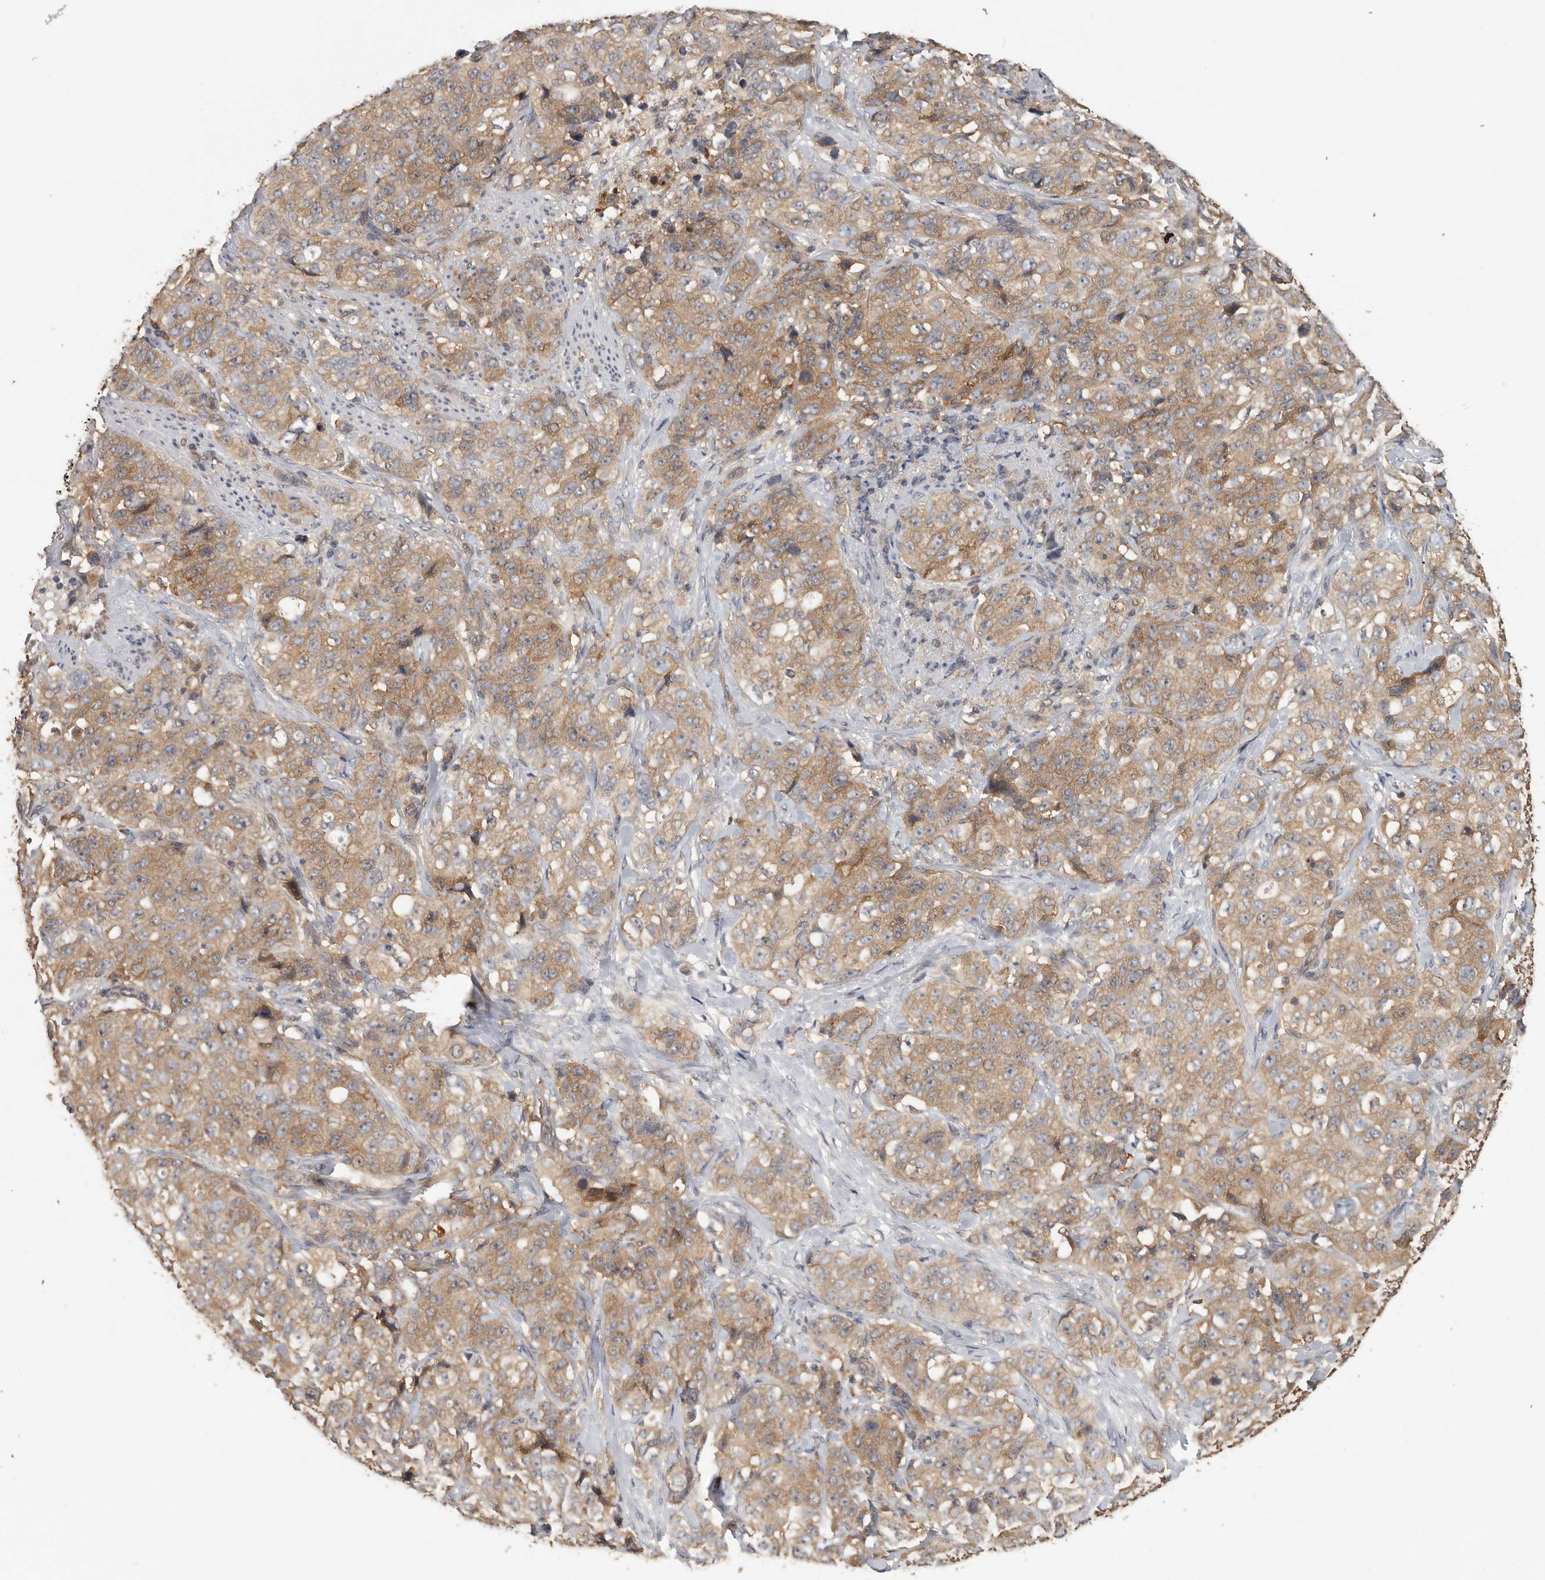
{"staining": {"intensity": "moderate", "quantity": ">75%", "location": "cytoplasmic/membranous"}, "tissue": "stomach cancer", "cell_type": "Tumor cells", "image_type": "cancer", "snomed": [{"axis": "morphology", "description": "Adenocarcinoma, NOS"}, {"axis": "topography", "description": "Stomach"}], "caption": "A photomicrograph of human stomach cancer (adenocarcinoma) stained for a protein displays moderate cytoplasmic/membranous brown staining in tumor cells. (brown staining indicates protein expression, while blue staining denotes nuclei).", "gene": "CCT8", "patient": {"sex": "male", "age": 48}}